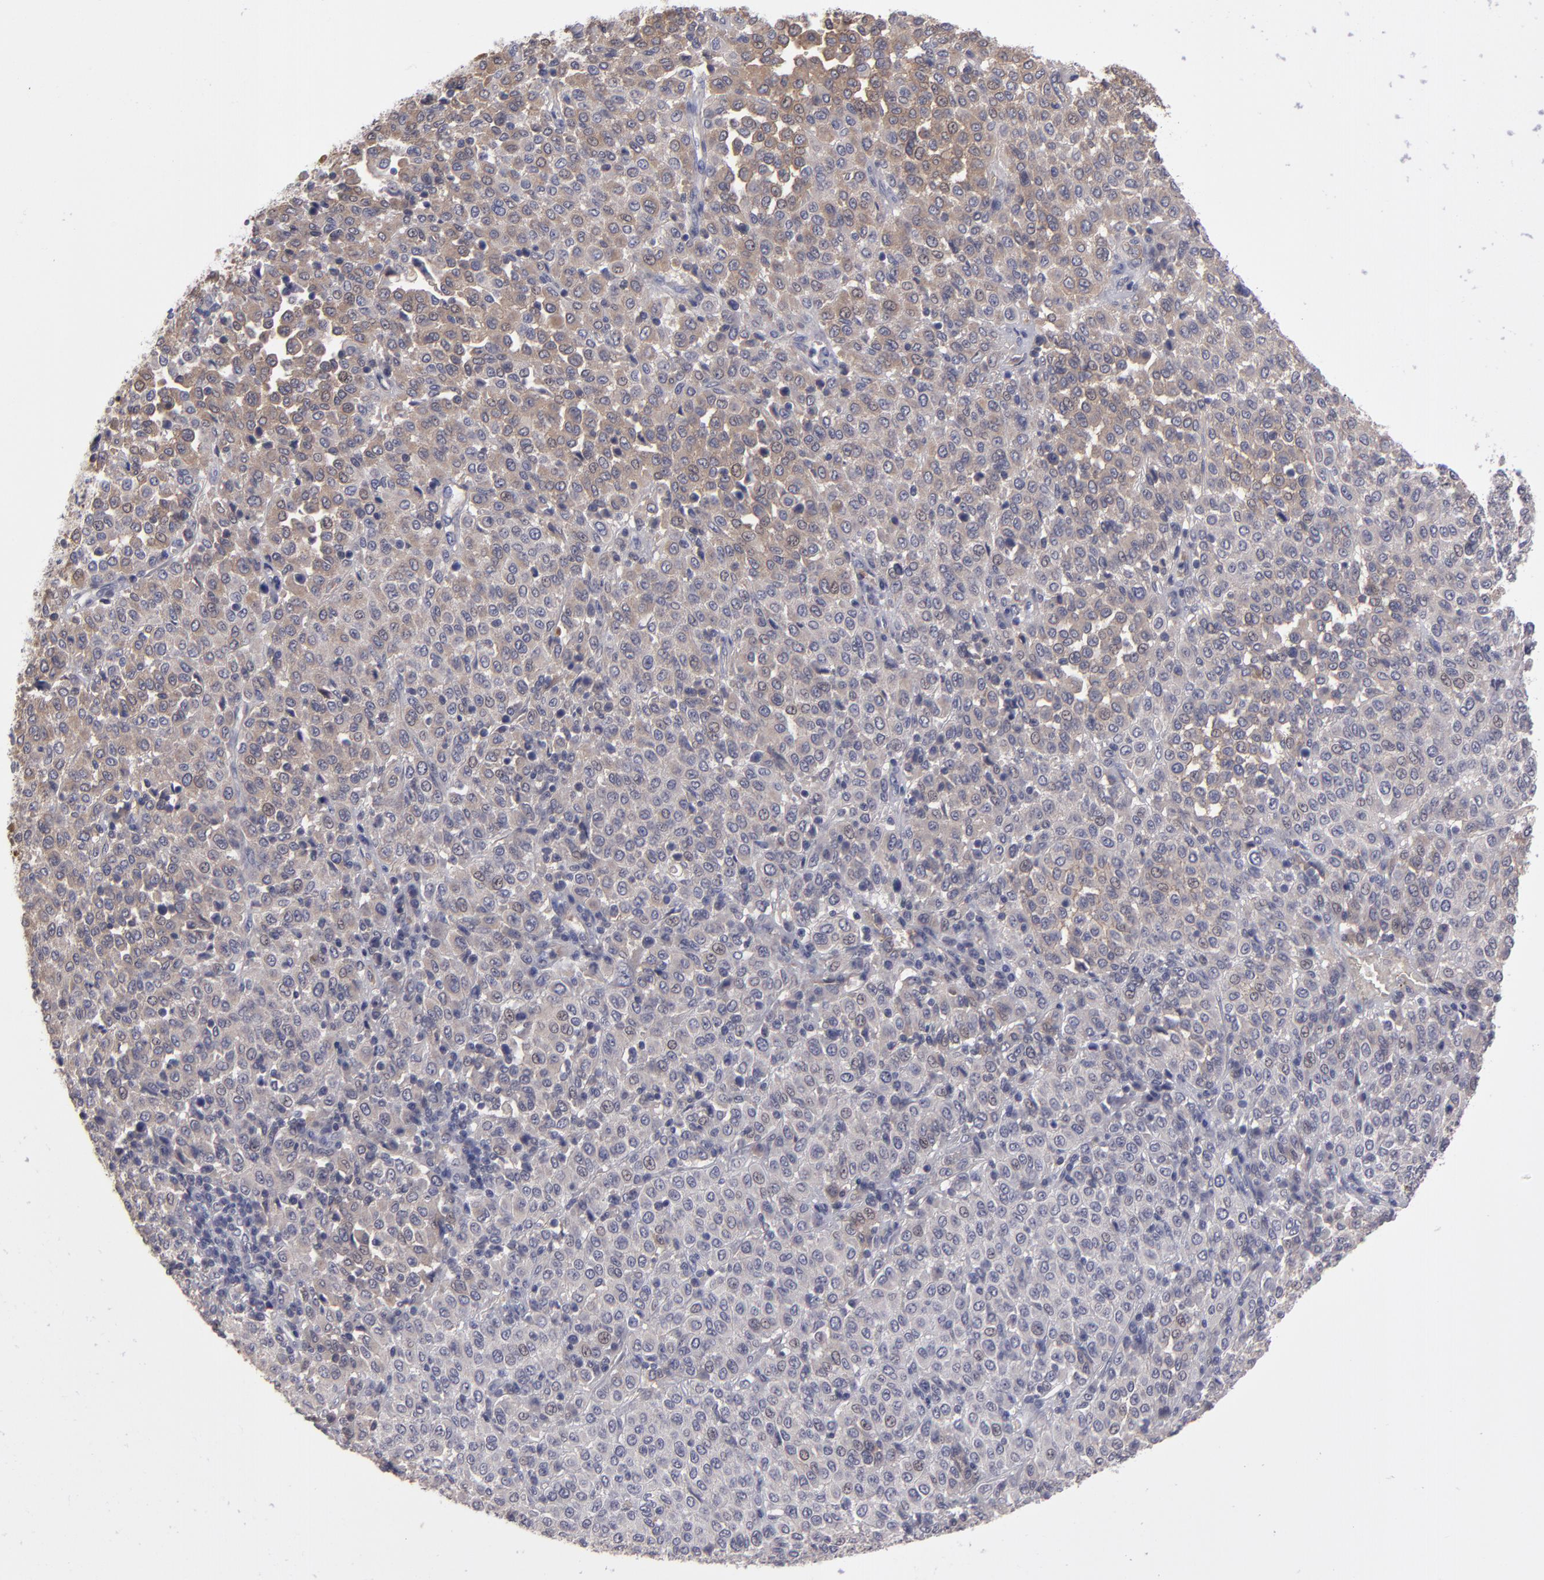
{"staining": {"intensity": "weak", "quantity": "25%-75%", "location": "cytoplasmic/membranous"}, "tissue": "melanoma", "cell_type": "Tumor cells", "image_type": "cancer", "snomed": [{"axis": "morphology", "description": "Malignant melanoma, Metastatic site"}, {"axis": "topography", "description": "Pancreas"}], "caption": "This photomicrograph exhibits immunohistochemistry (IHC) staining of human malignant melanoma (metastatic site), with low weak cytoplasmic/membranous positivity in approximately 25%-75% of tumor cells.", "gene": "ITIH4", "patient": {"sex": "female", "age": 30}}